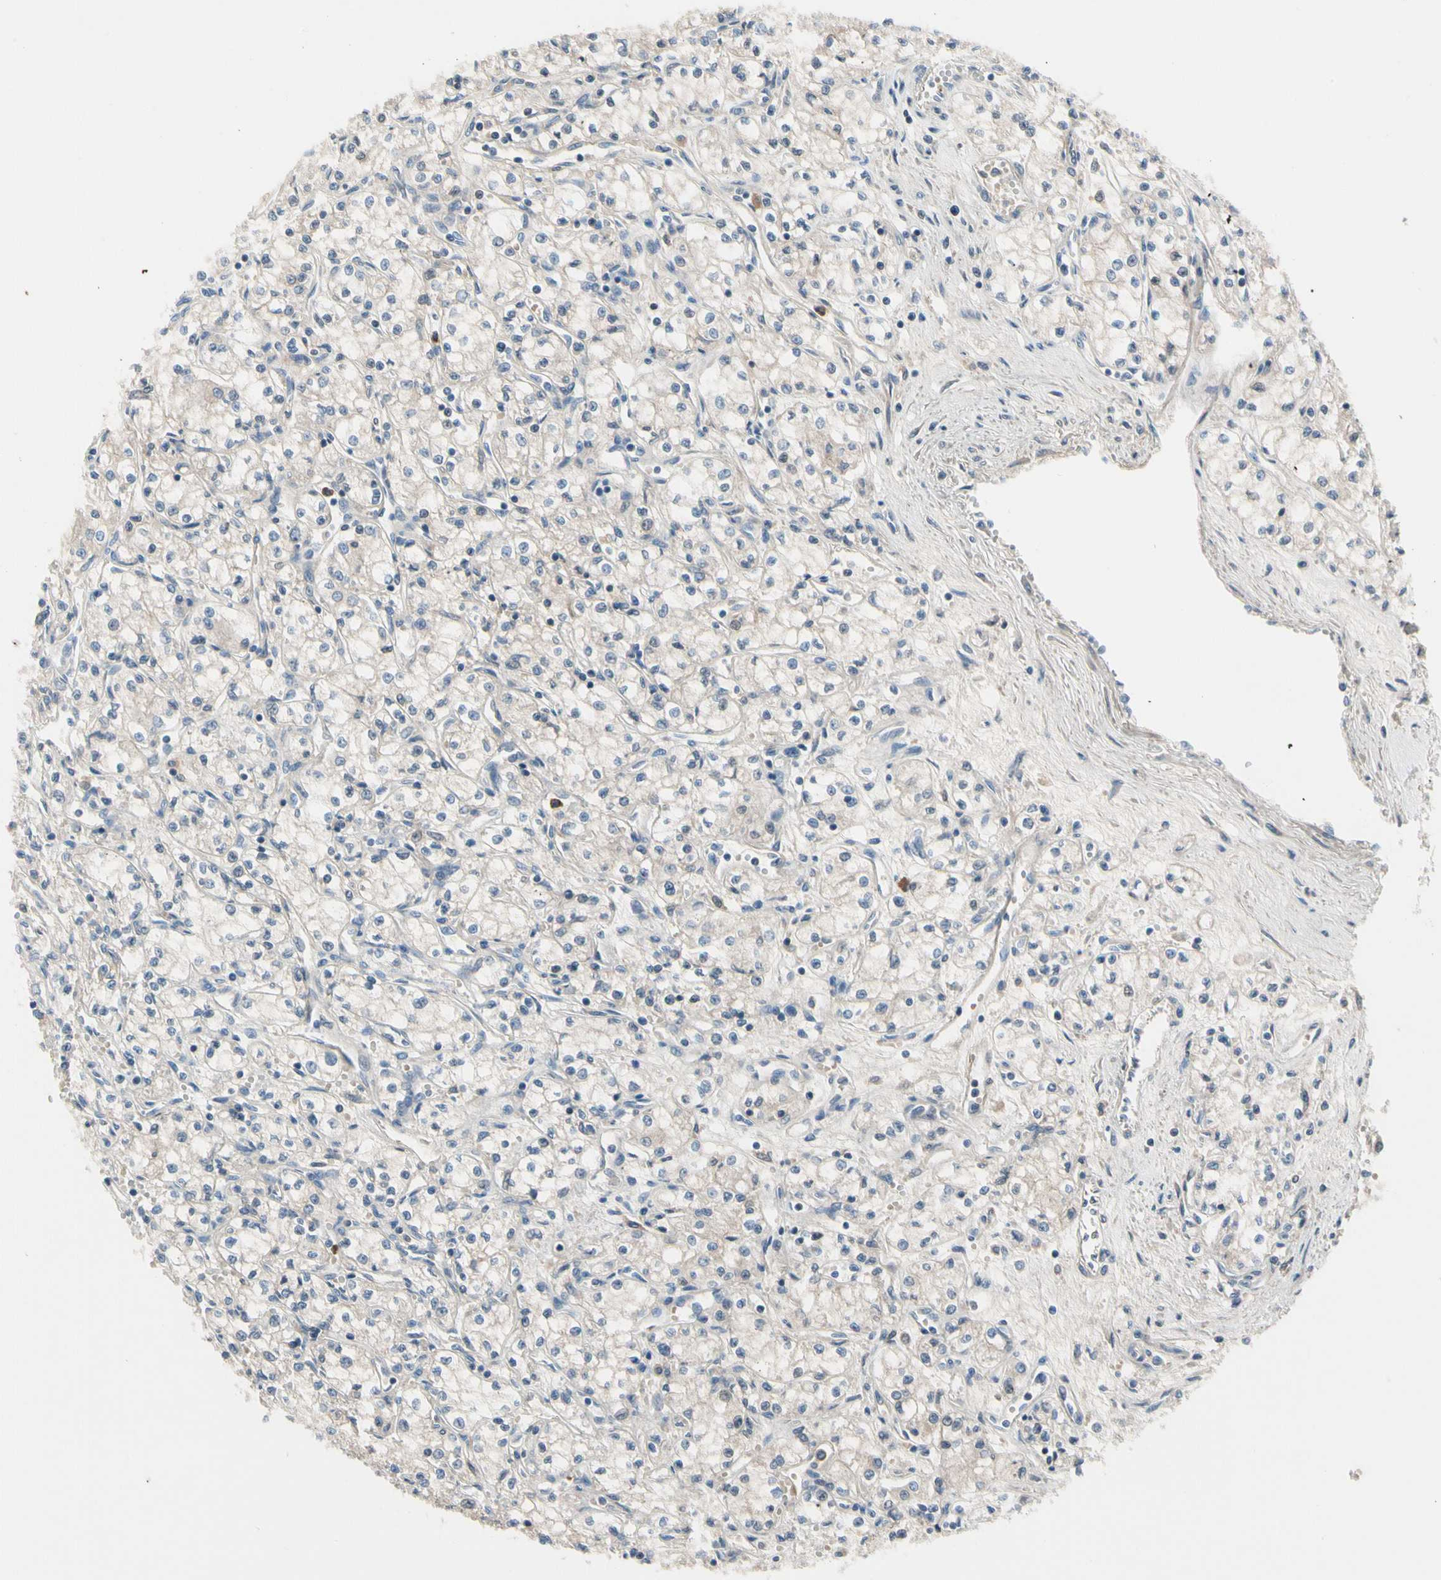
{"staining": {"intensity": "negative", "quantity": "none", "location": "none"}, "tissue": "renal cancer", "cell_type": "Tumor cells", "image_type": "cancer", "snomed": [{"axis": "morphology", "description": "Normal tissue, NOS"}, {"axis": "morphology", "description": "Adenocarcinoma, NOS"}, {"axis": "topography", "description": "Kidney"}], "caption": "IHC of renal cancer demonstrates no positivity in tumor cells. Brightfield microscopy of immunohistochemistry (IHC) stained with DAB (brown) and hematoxylin (blue), captured at high magnification.", "gene": "HJURP", "patient": {"sex": "male", "age": 59}}